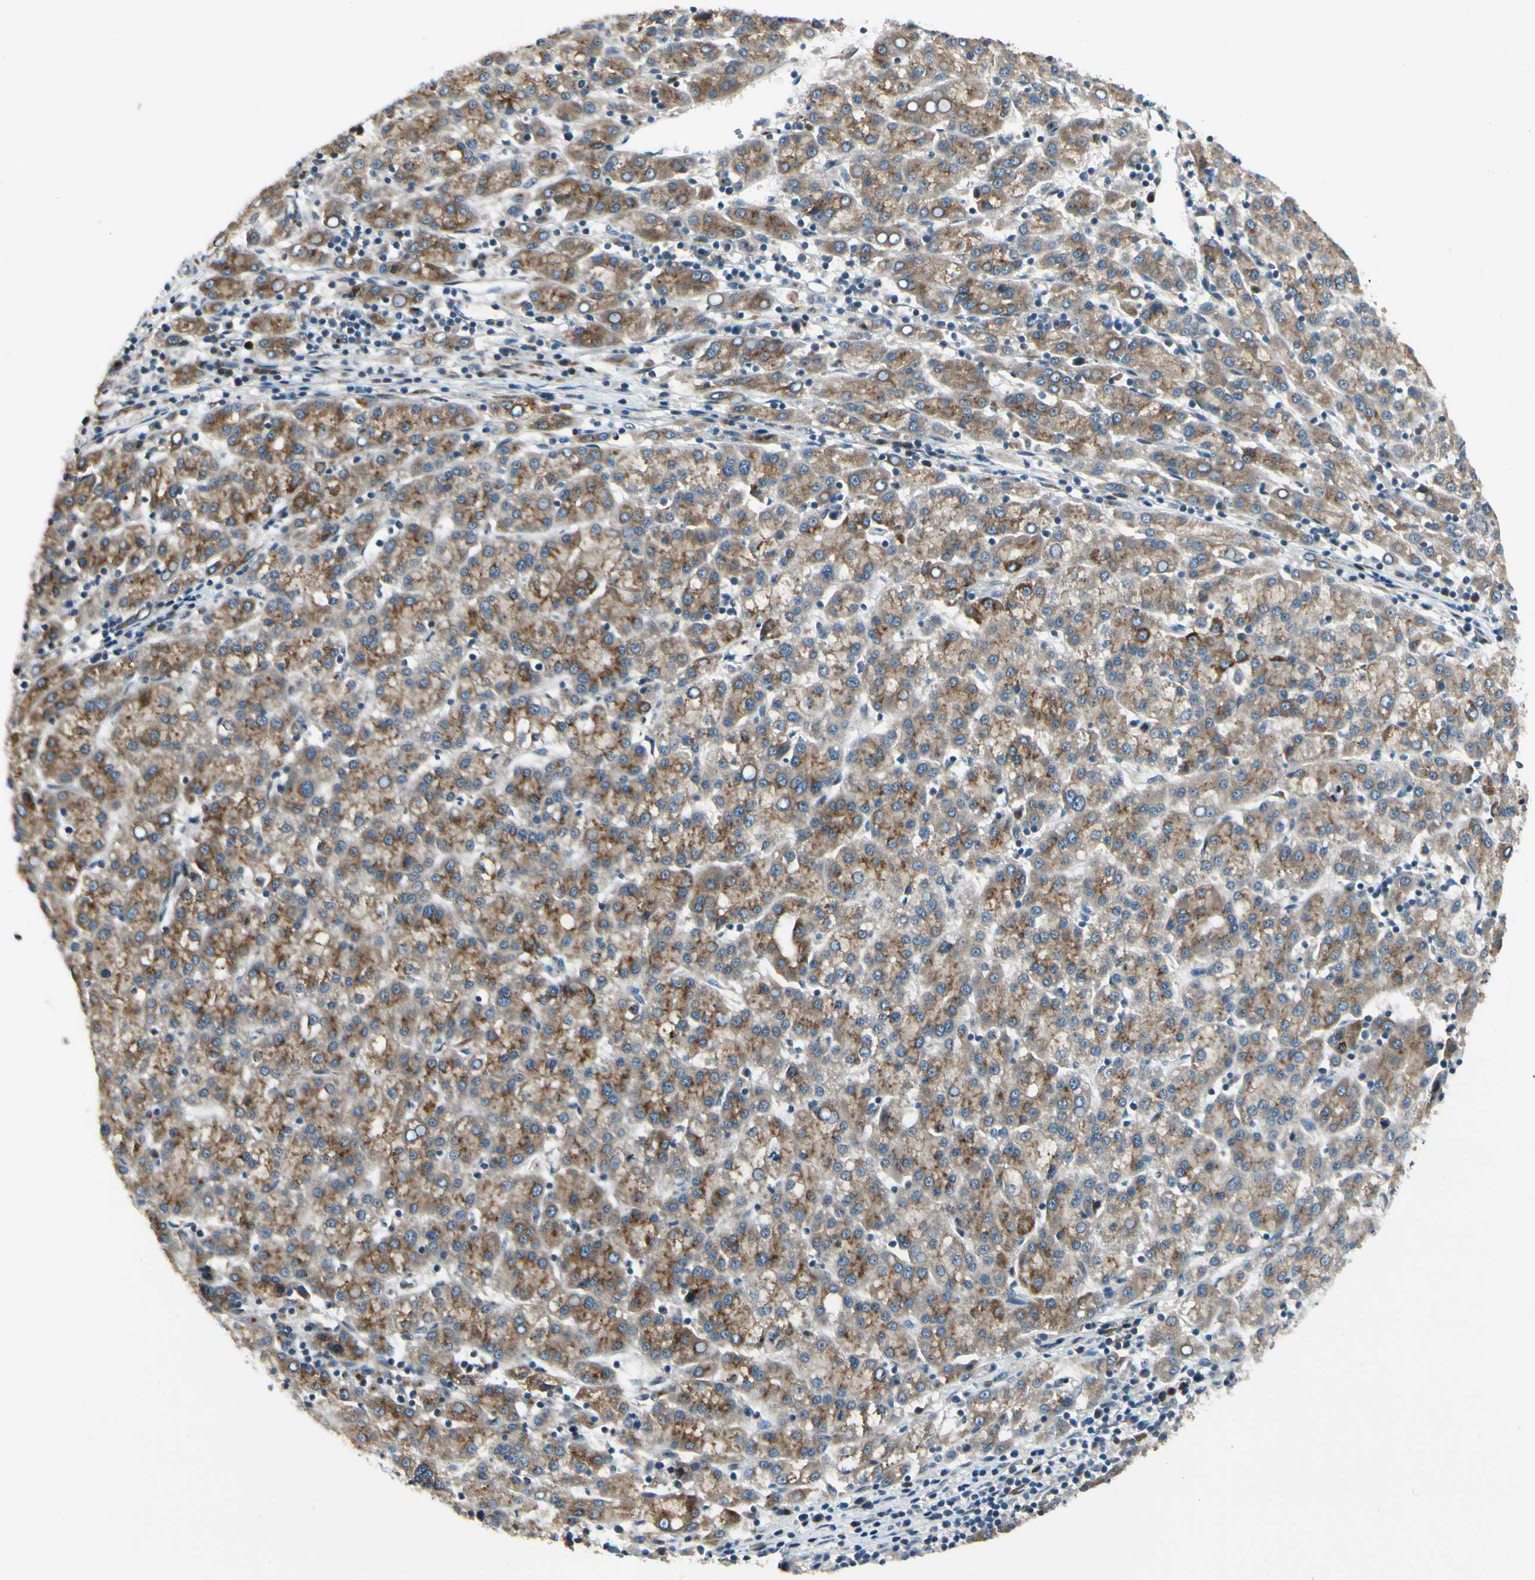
{"staining": {"intensity": "moderate", "quantity": ">75%", "location": "cytoplasmic/membranous"}, "tissue": "liver cancer", "cell_type": "Tumor cells", "image_type": "cancer", "snomed": [{"axis": "morphology", "description": "Carcinoma, Hepatocellular, NOS"}, {"axis": "topography", "description": "Liver"}], "caption": "Tumor cells show medium levels of moderate cytoplasmic/membranous expression in about >75% of cells in liver hepatocellular carcinoma. The staining was performed using DAB to visualize the protein expression in brown, while the nuclei were stained in blue with hematoxylin (Magnification: 20x).", "gene": "BNIP1", "patient": {"sex": "female", "age": 58}}